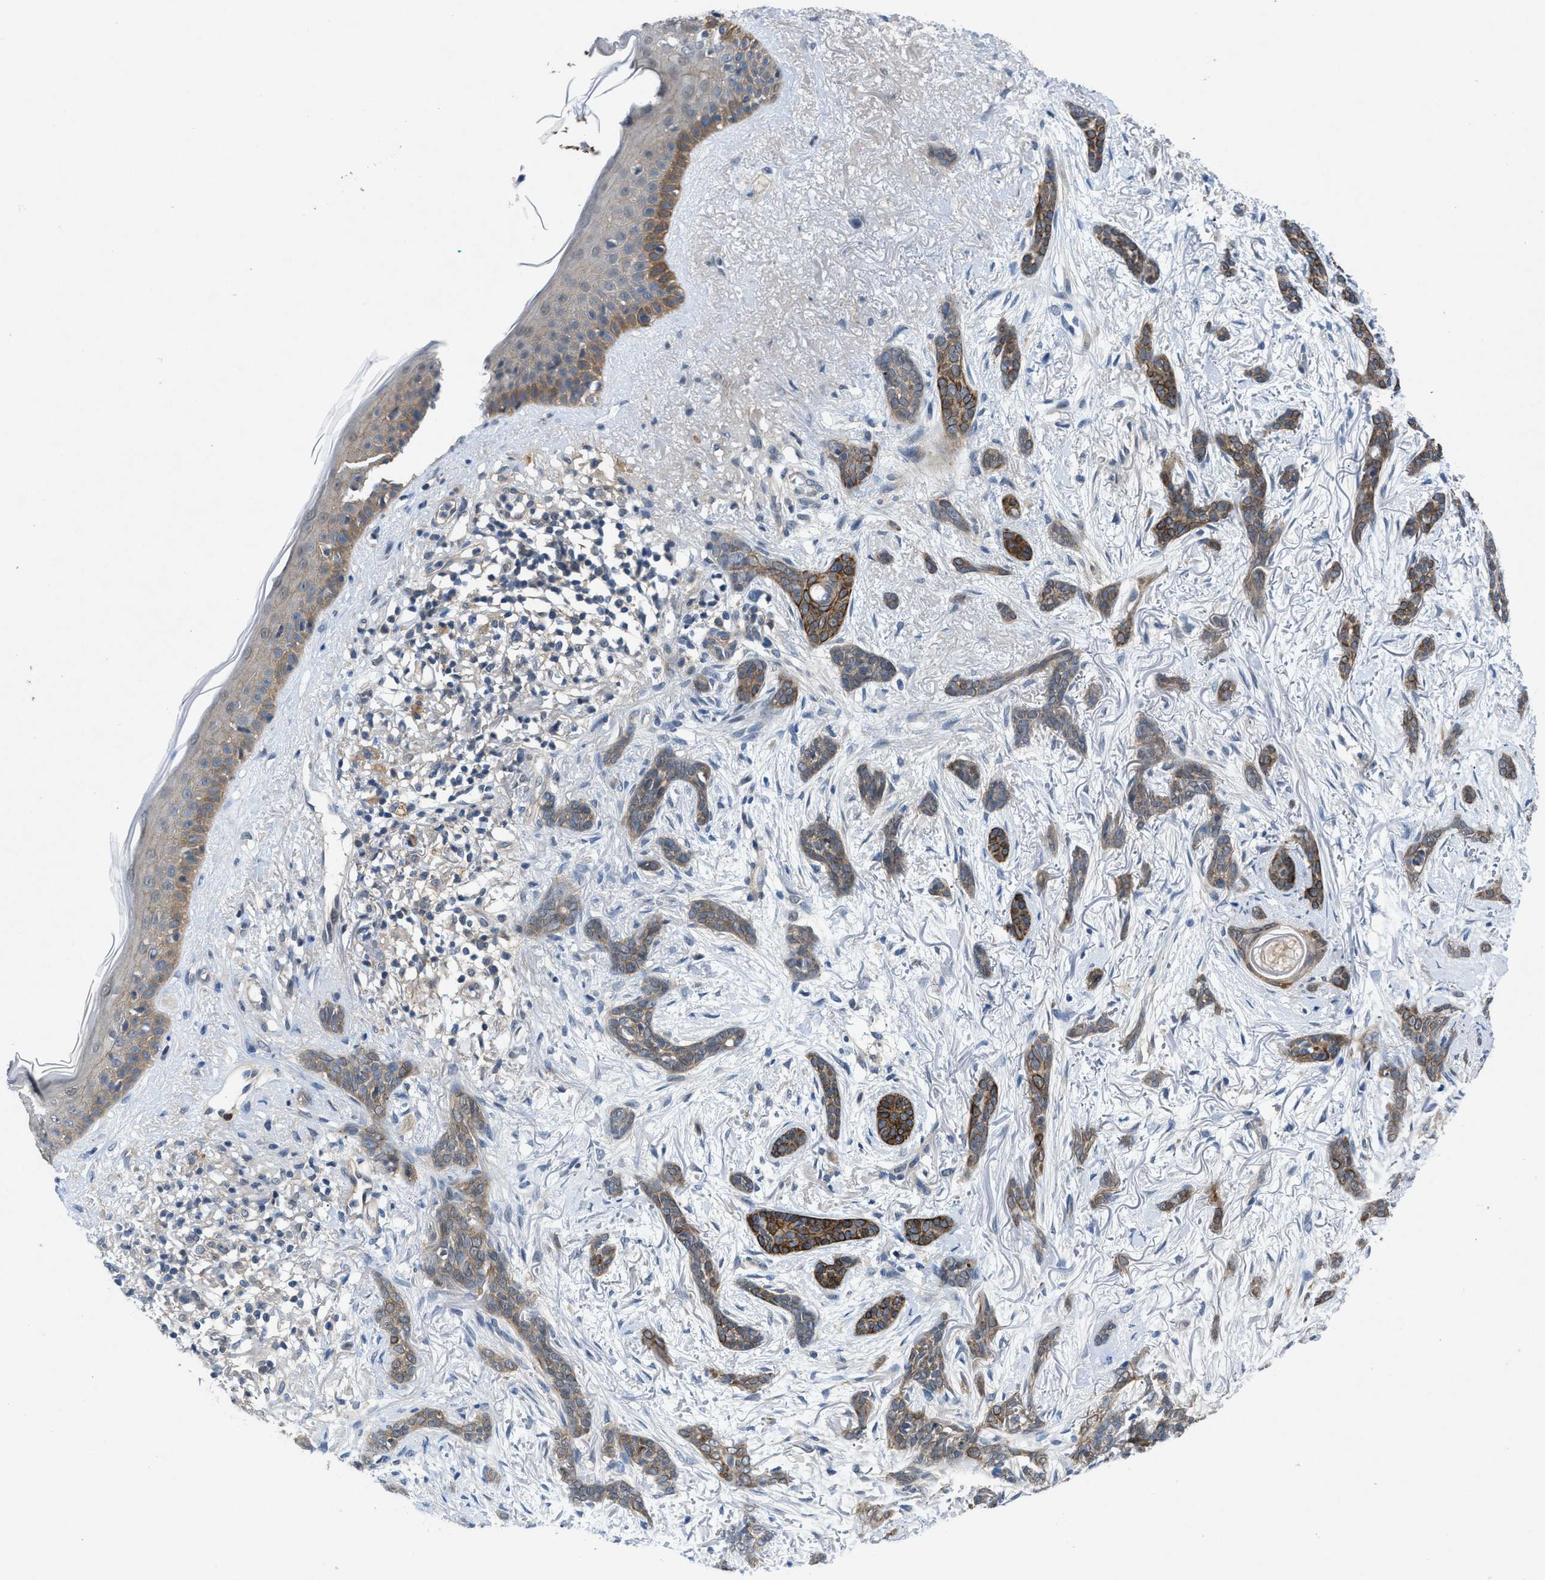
{"staining": {"intensity": "moderate", "quantity": "<25%", "location": "cytoplasmic/membranous"}, "tissue": "skin cancer", "cell_type": "Tumor cells", "image_type": "cancer", "snomed": [{"axis": "morphology", "description": "Basal cell carcinoma"}, {"axis": "morphology", "description": "Adnexal tumor, benign"}, {"axis": "topography", "description": "Skin"}], "caption": "A micrograph of skin cancer (benign adnexal tumor) stained for a protein demonstrates moderate cytoplasmic/membranous brown staining in tumor cells.", "gene": "PANX1", "patient": {"sex": "female", "age": 42}}